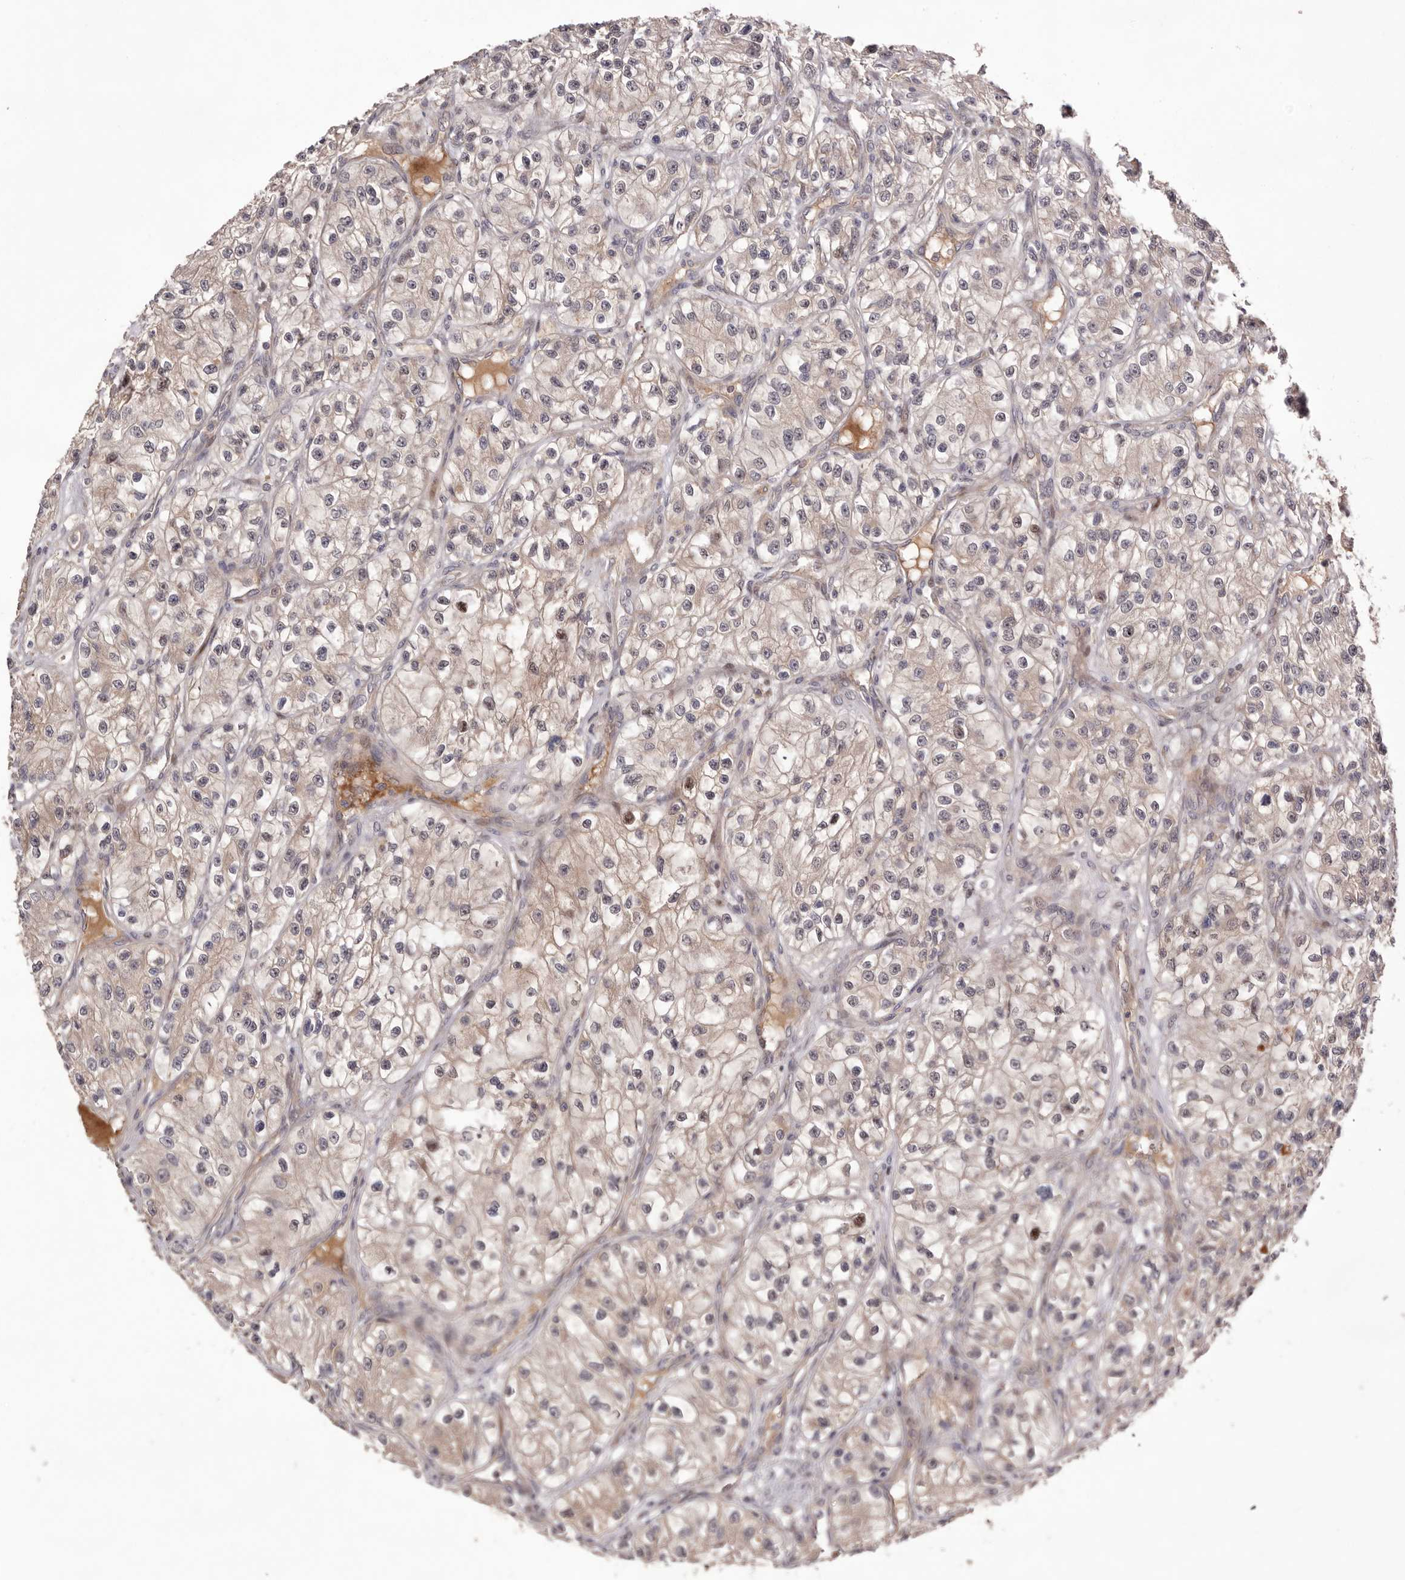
{"staining": {"intensity": "weak", "quantity": ">75%", "location": "cytoplasmic/membranous"}, "tissue": "renal cancer", "cell_type": "Tumor cells", "image_type": "cancer", "snomed": [{"axis": "morphology", "description": "Adenocarcinoma, NOS"}, {"axis": "topography", "description": "Kidney"}], "caption": "There is low levels of weak cytoplasmic/membranous positivity in tumor cells of renal cancer (adenocarcinoma), as demonstrated by immunohistochemical staining (brown color).", "gene": "DOP1A", "patient": {"sex": "female", "age": 57}}